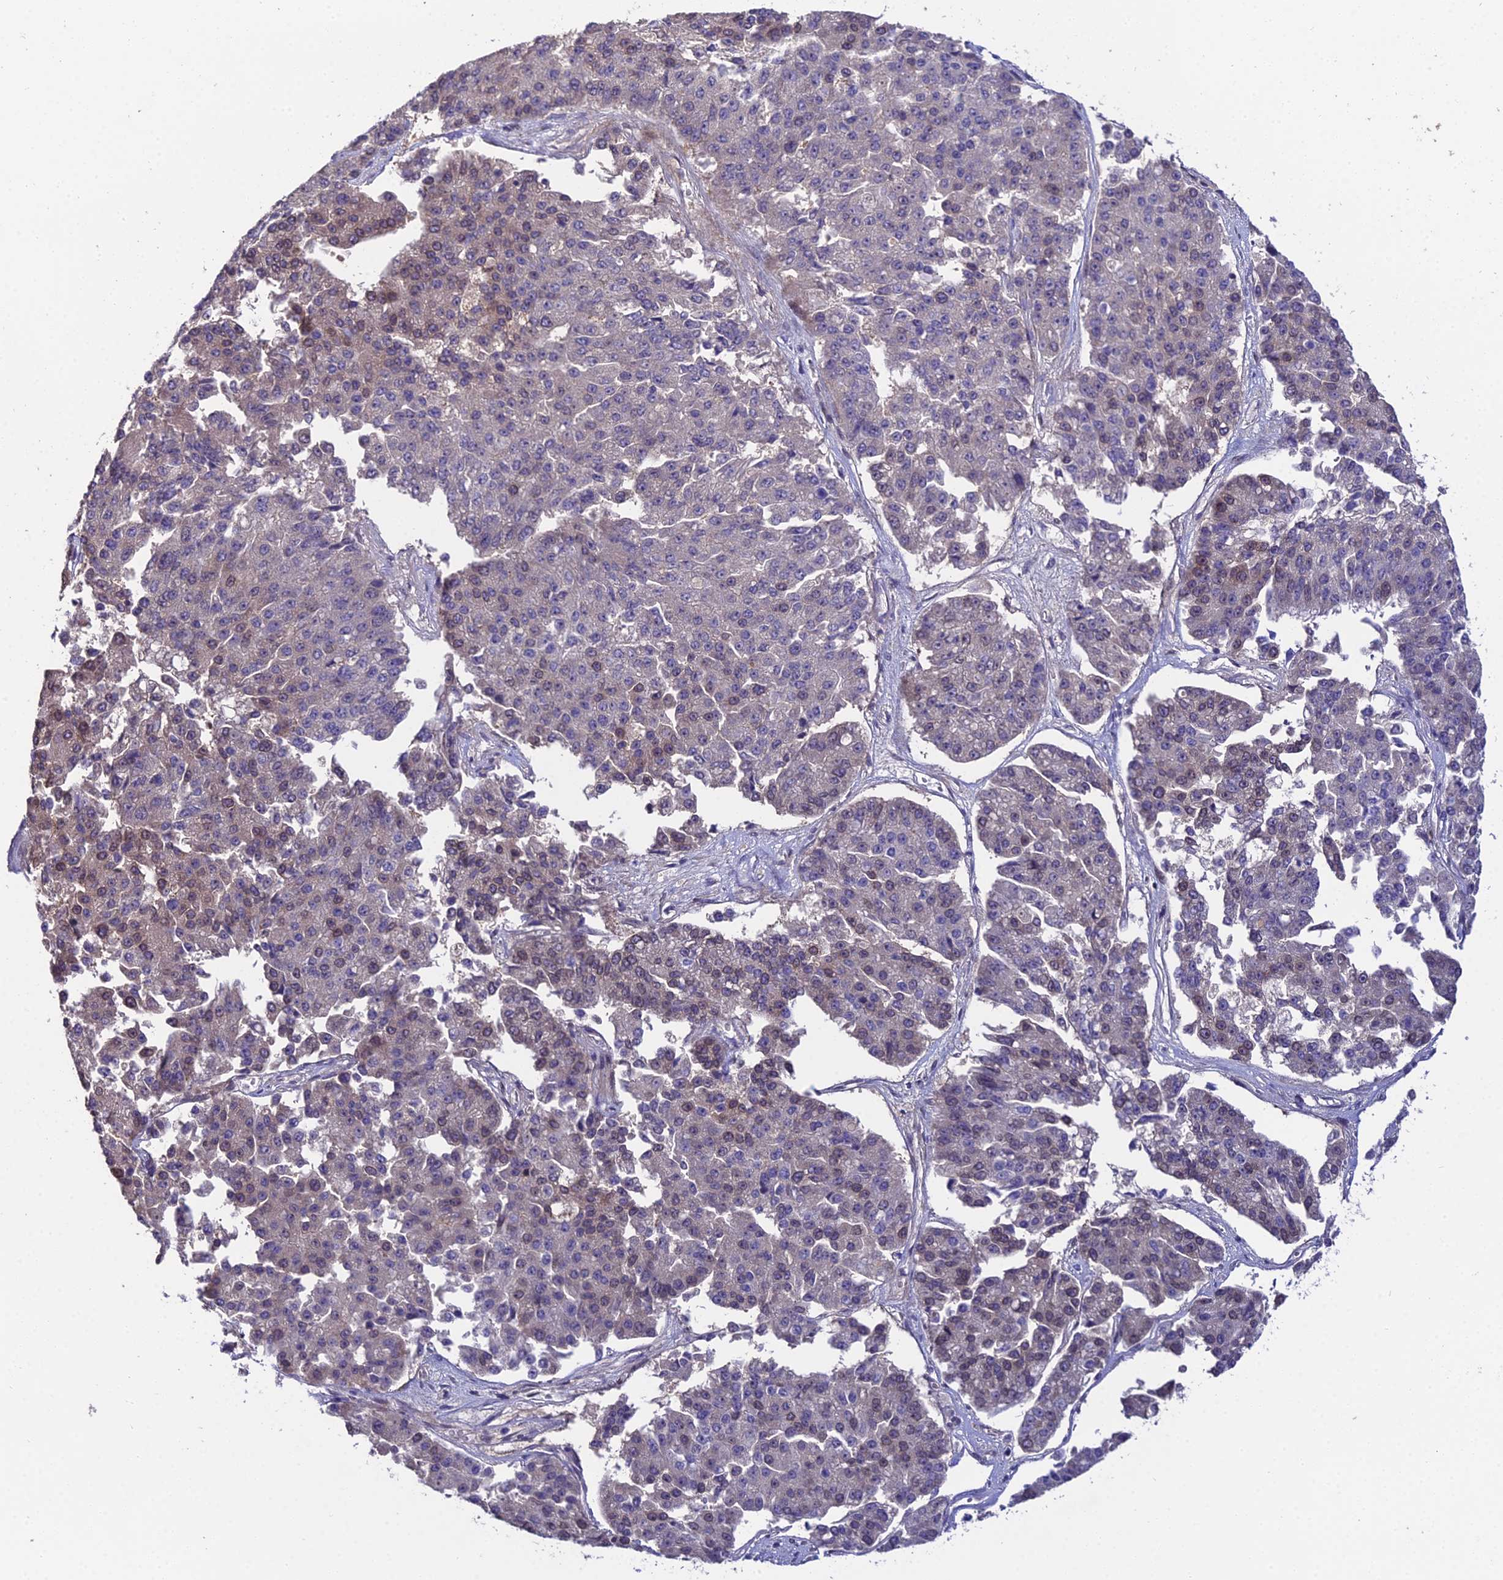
{"staining": {"intensity": "weak", "quantity": "<25%", "location": "nuclear"}, "tissue": "pancreatic cancer", "cell_type": "Tumor cells", "image_type": "cancer", "snomed": [{"axis": "morphology", "description": "Adenocarcinoma, NOS"}, {"axis": "topography", "description": "Pancreas"}], "caption": "The immunohistochemistry image has no significant positivity in tumor cells of adenocarcinoma (pancreatic) tissue.", "gene": "DDX19A", "patient": {"sex": "male", "age": 50}}